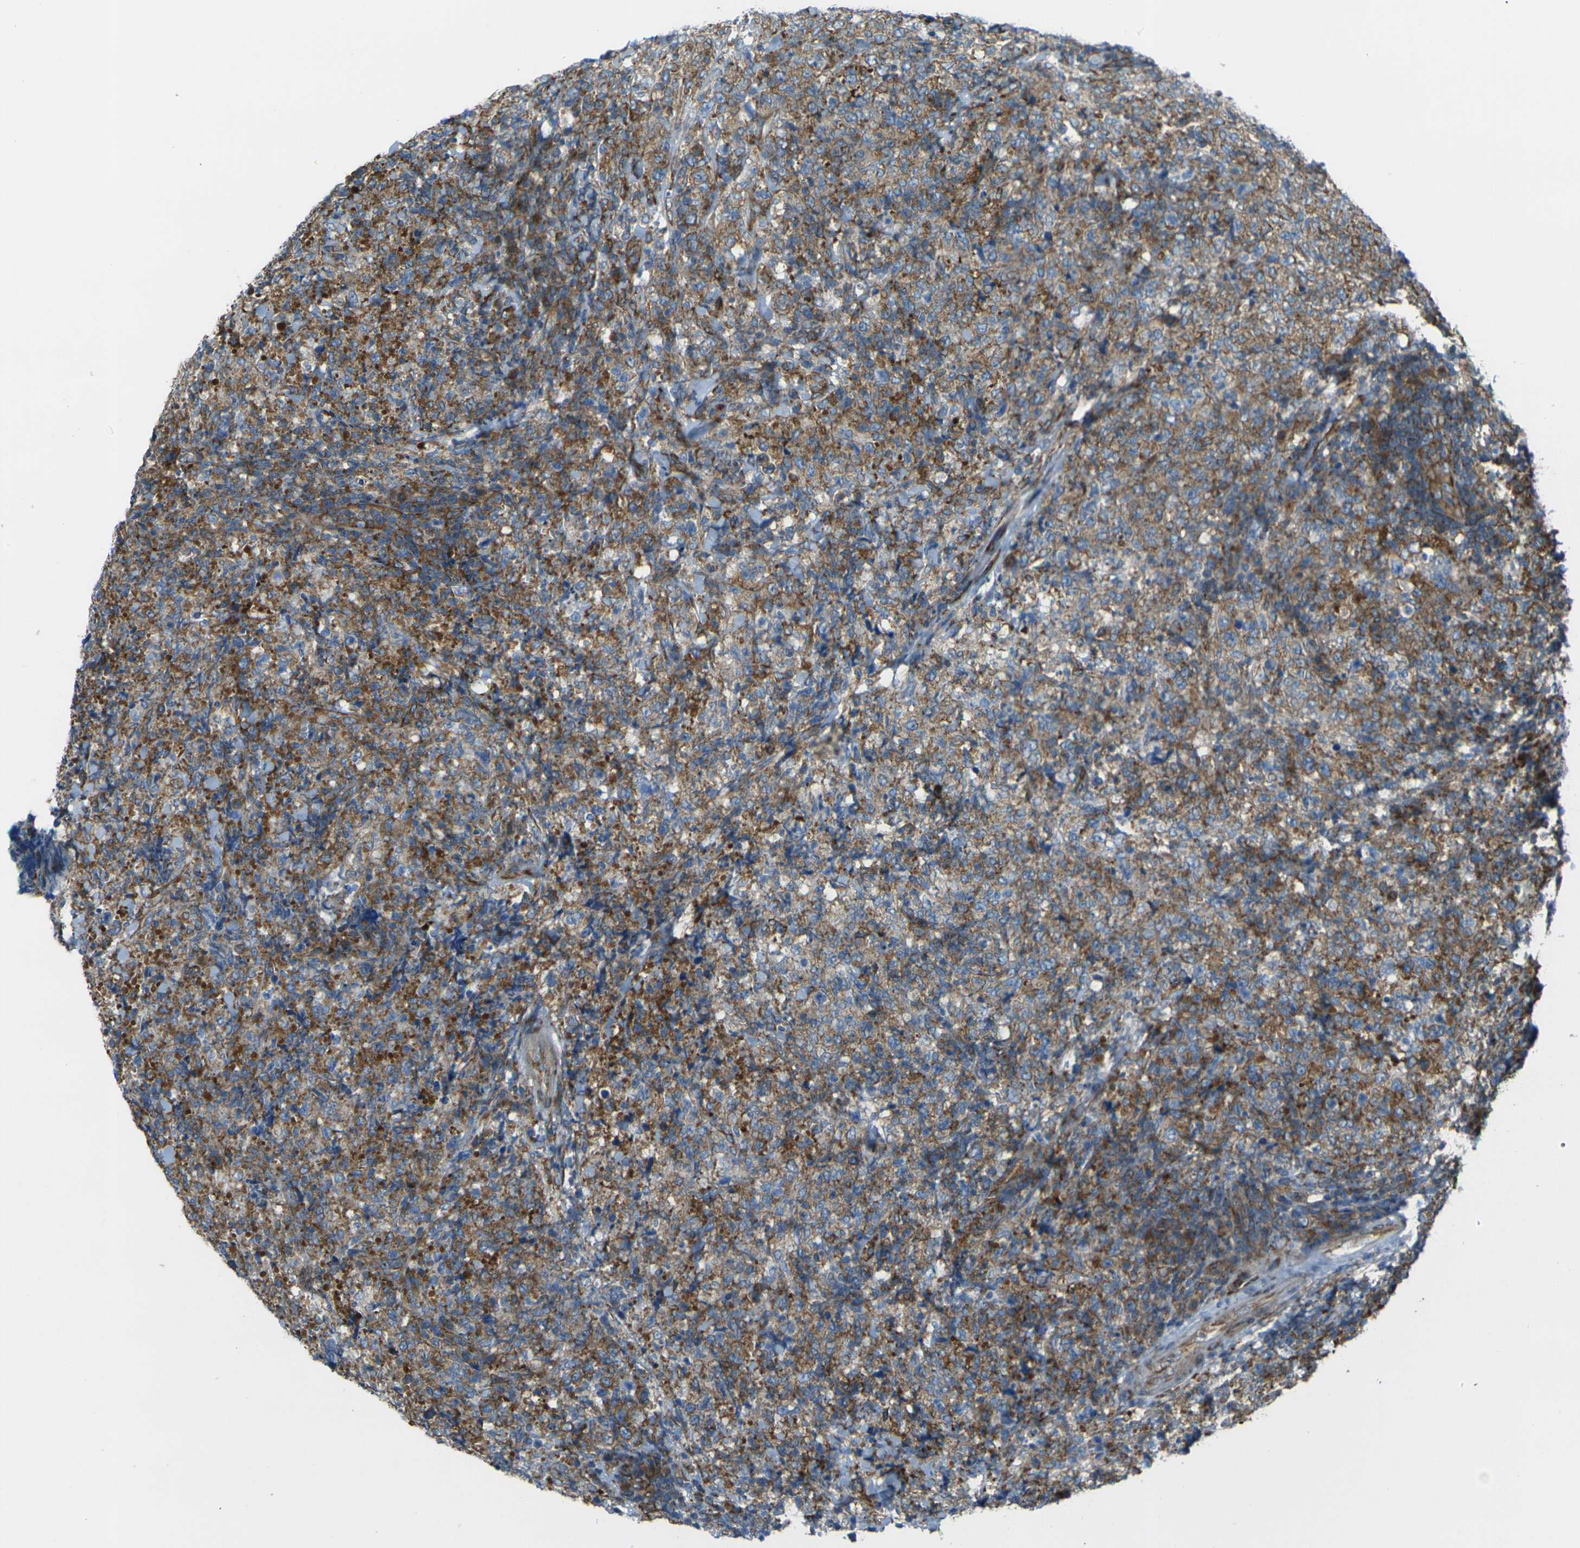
{"staining": {"intensity": "moderate", "quantity": ">75%", "location": "cytoplasmic/membranous"}, "tissue": "lymphoma", "cell_type": "Tumor cells", "image_type": "cancer", "snomed": [{"axis": "morphology", "description": "Malignant lymphoma, non-Hodgkin's type, High grade"}, {"axis": "topography", "description": "Tonsil"}], "caption": "Lymphoma stained with DAB IHC shows medium levels of moderate cytoplasmic/membranous expression in about >75% of tumor cells.", "gene": "CELSR2", "patient": {"sex": "female", "age": 36}}